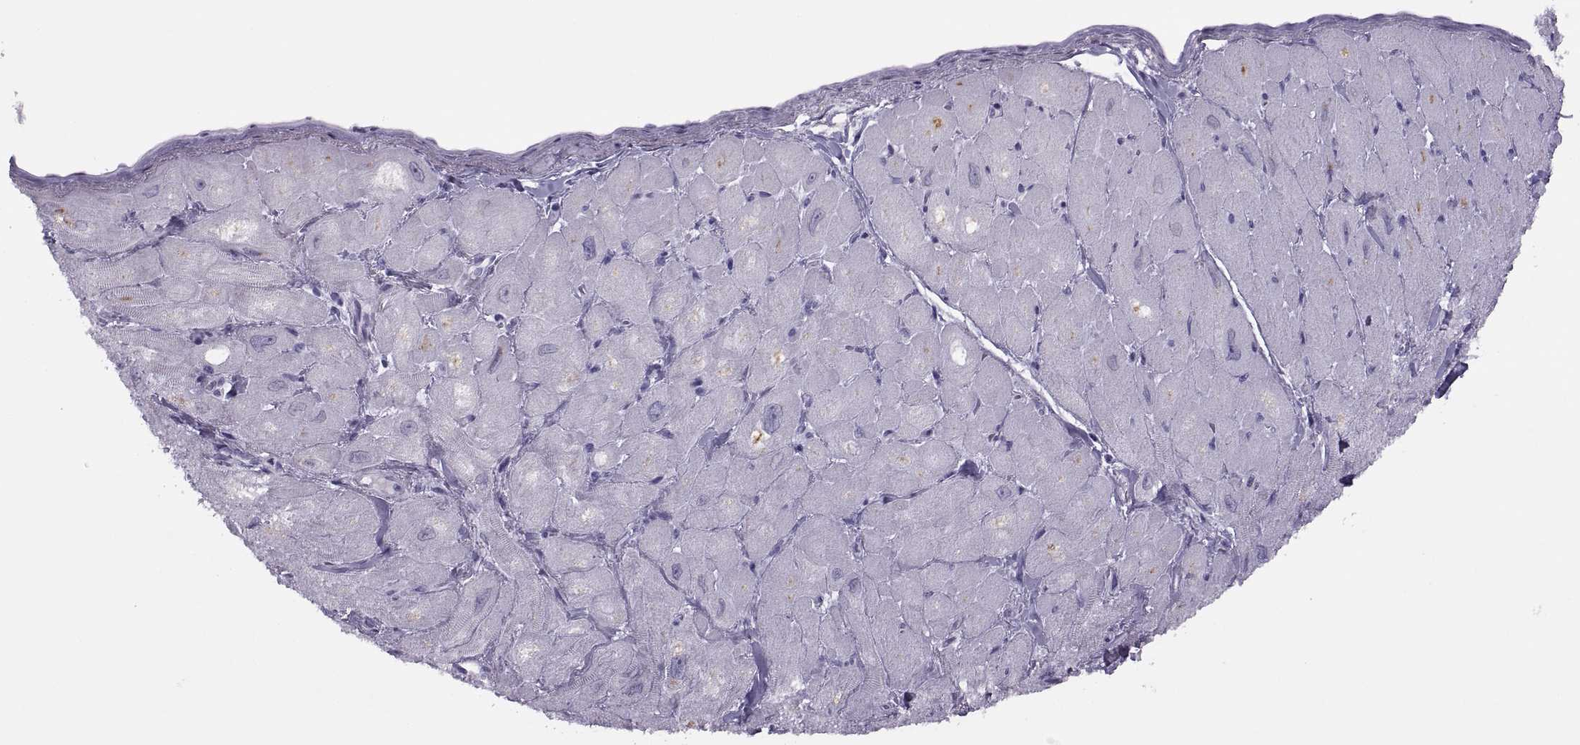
{"staining": {"intensity": "negative", "quantity": "none", "location": "none"}, "tissue": "heart muscle", "cell_type": "Cardiomyocytes", "image_type": "normal", "snomed": [{"axis": "morphology", "description": "Normal tissue, NOS"}, {"axis": "topography", "description": "Heart"}], "caption": "Immunohistochemistry (IHC) photomicrograph of benign heart muscle: heart muscle stained with DAB (3,3'-diaminobenzidine) reveals no significant protein staining in cardiomyocytes.", "gene": "FAM24A", "patient": {"sex": "male", "age": 60}}